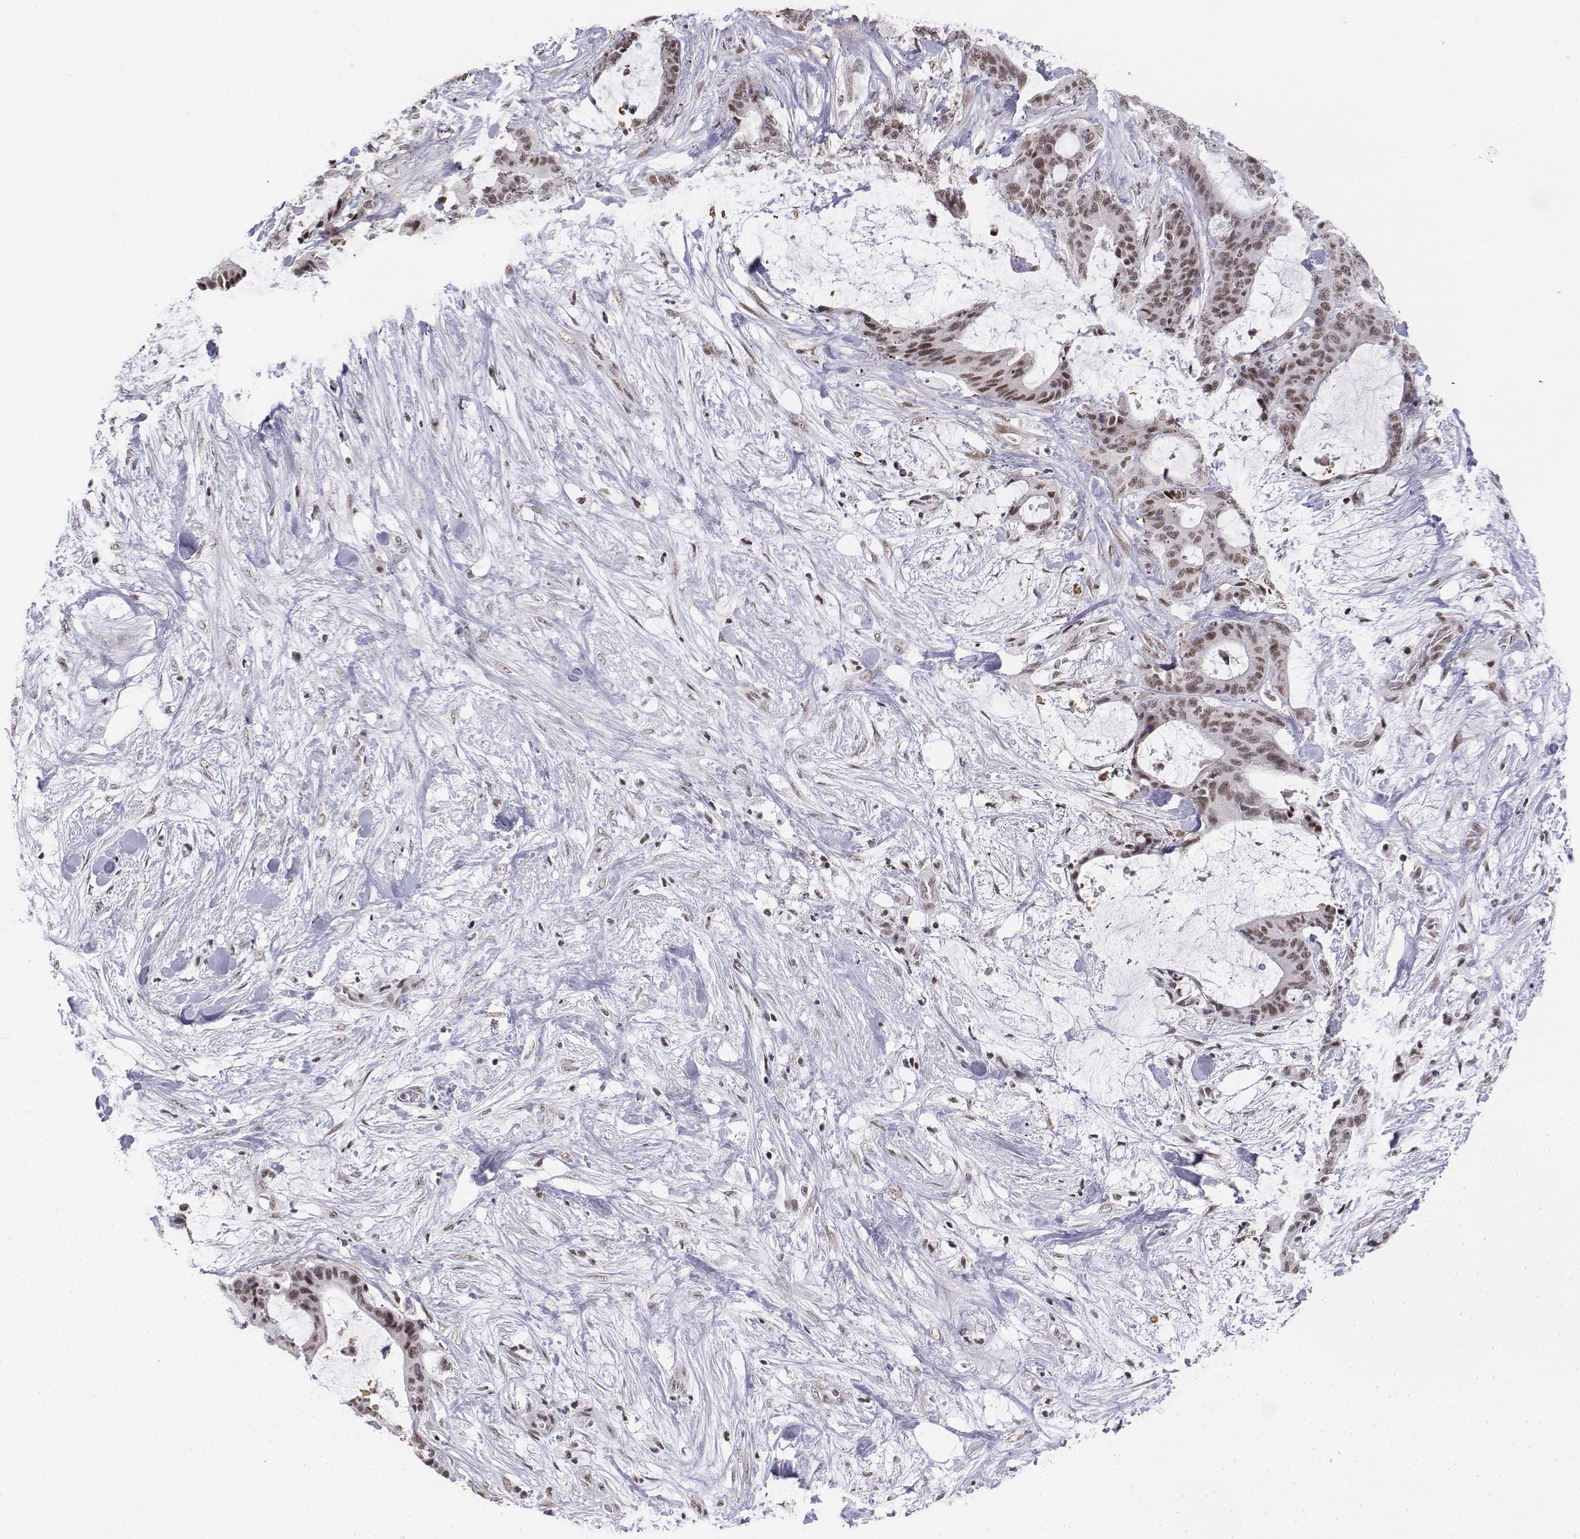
{"staining": {"intensity": "moderate", "quantity": ">75%", "location": "nuclear"}, "tissue": "liver cancer", "cell_type": "Tumor cells", "image_type": "cancer", "snomed": [{"axis": "morphology", "description": "Cholangiocarcinoma"}, {"axis": "topography", "description": "Liver"}], "caption": "Brown immunohistochemical staining in cholangiocarcinoma (liver) demonstrates moderate nuclear positivity in about >75% of tumor cells.", "gene": "SETD1A", "patient": {"sex": "female", "age": 73}}